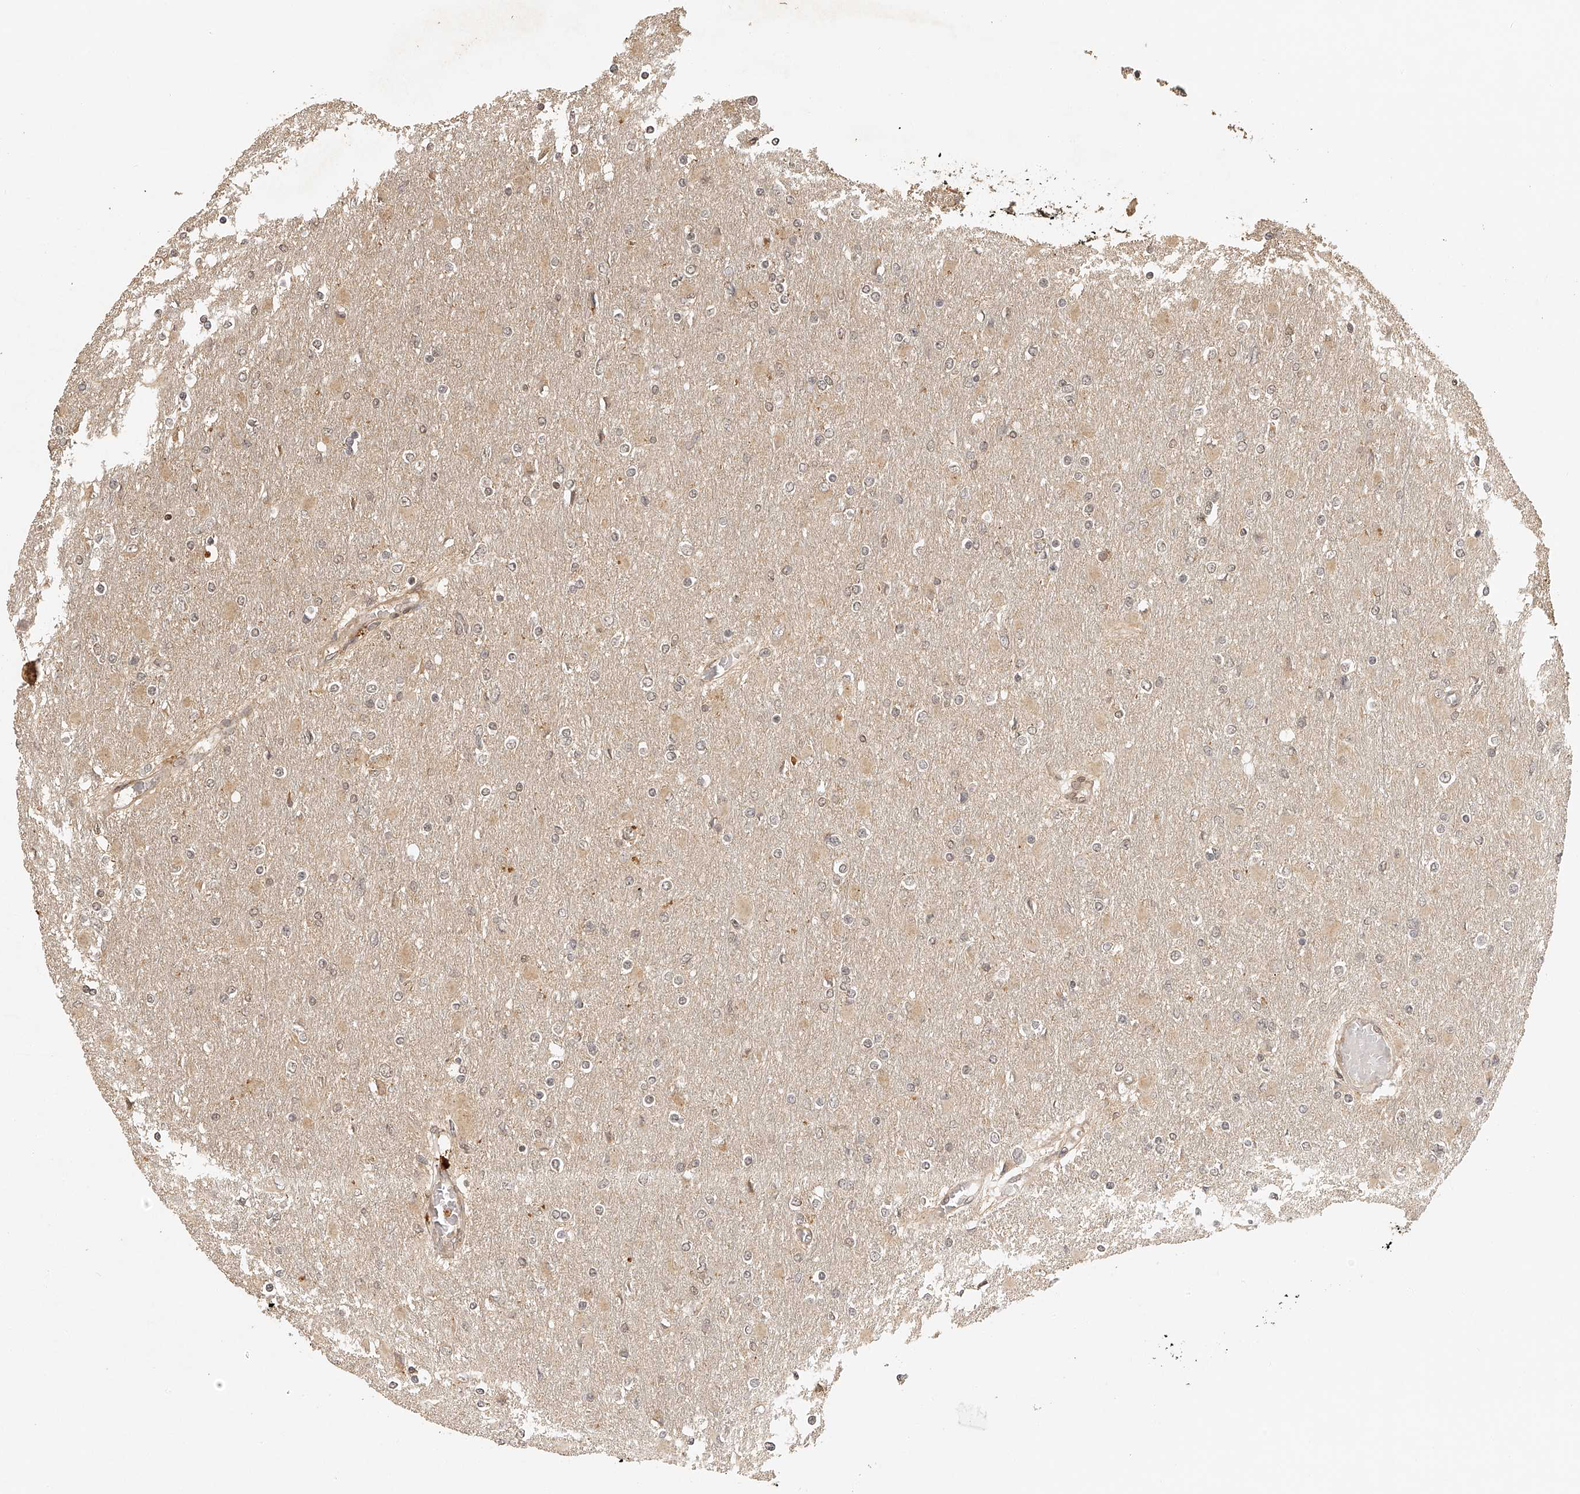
{"staining": {"intensity": "negative", "quantity": "none", "location": "none"}, "tissue": "glioma", "cell_type": "Tumor cells", "image_type": "cancer", "snomed": [{"axis": "morphology", "description": "Glioma, malignant, High grade"}, {"axis": "topography", "description": "Cerebral cortex"}], "caption": "A photomicrograph of human malignant glioma (high-grade) is negative for staining in tumor cells.", "gene": "BCL2L11", "patient": {"sex": "female", "age": 36}}